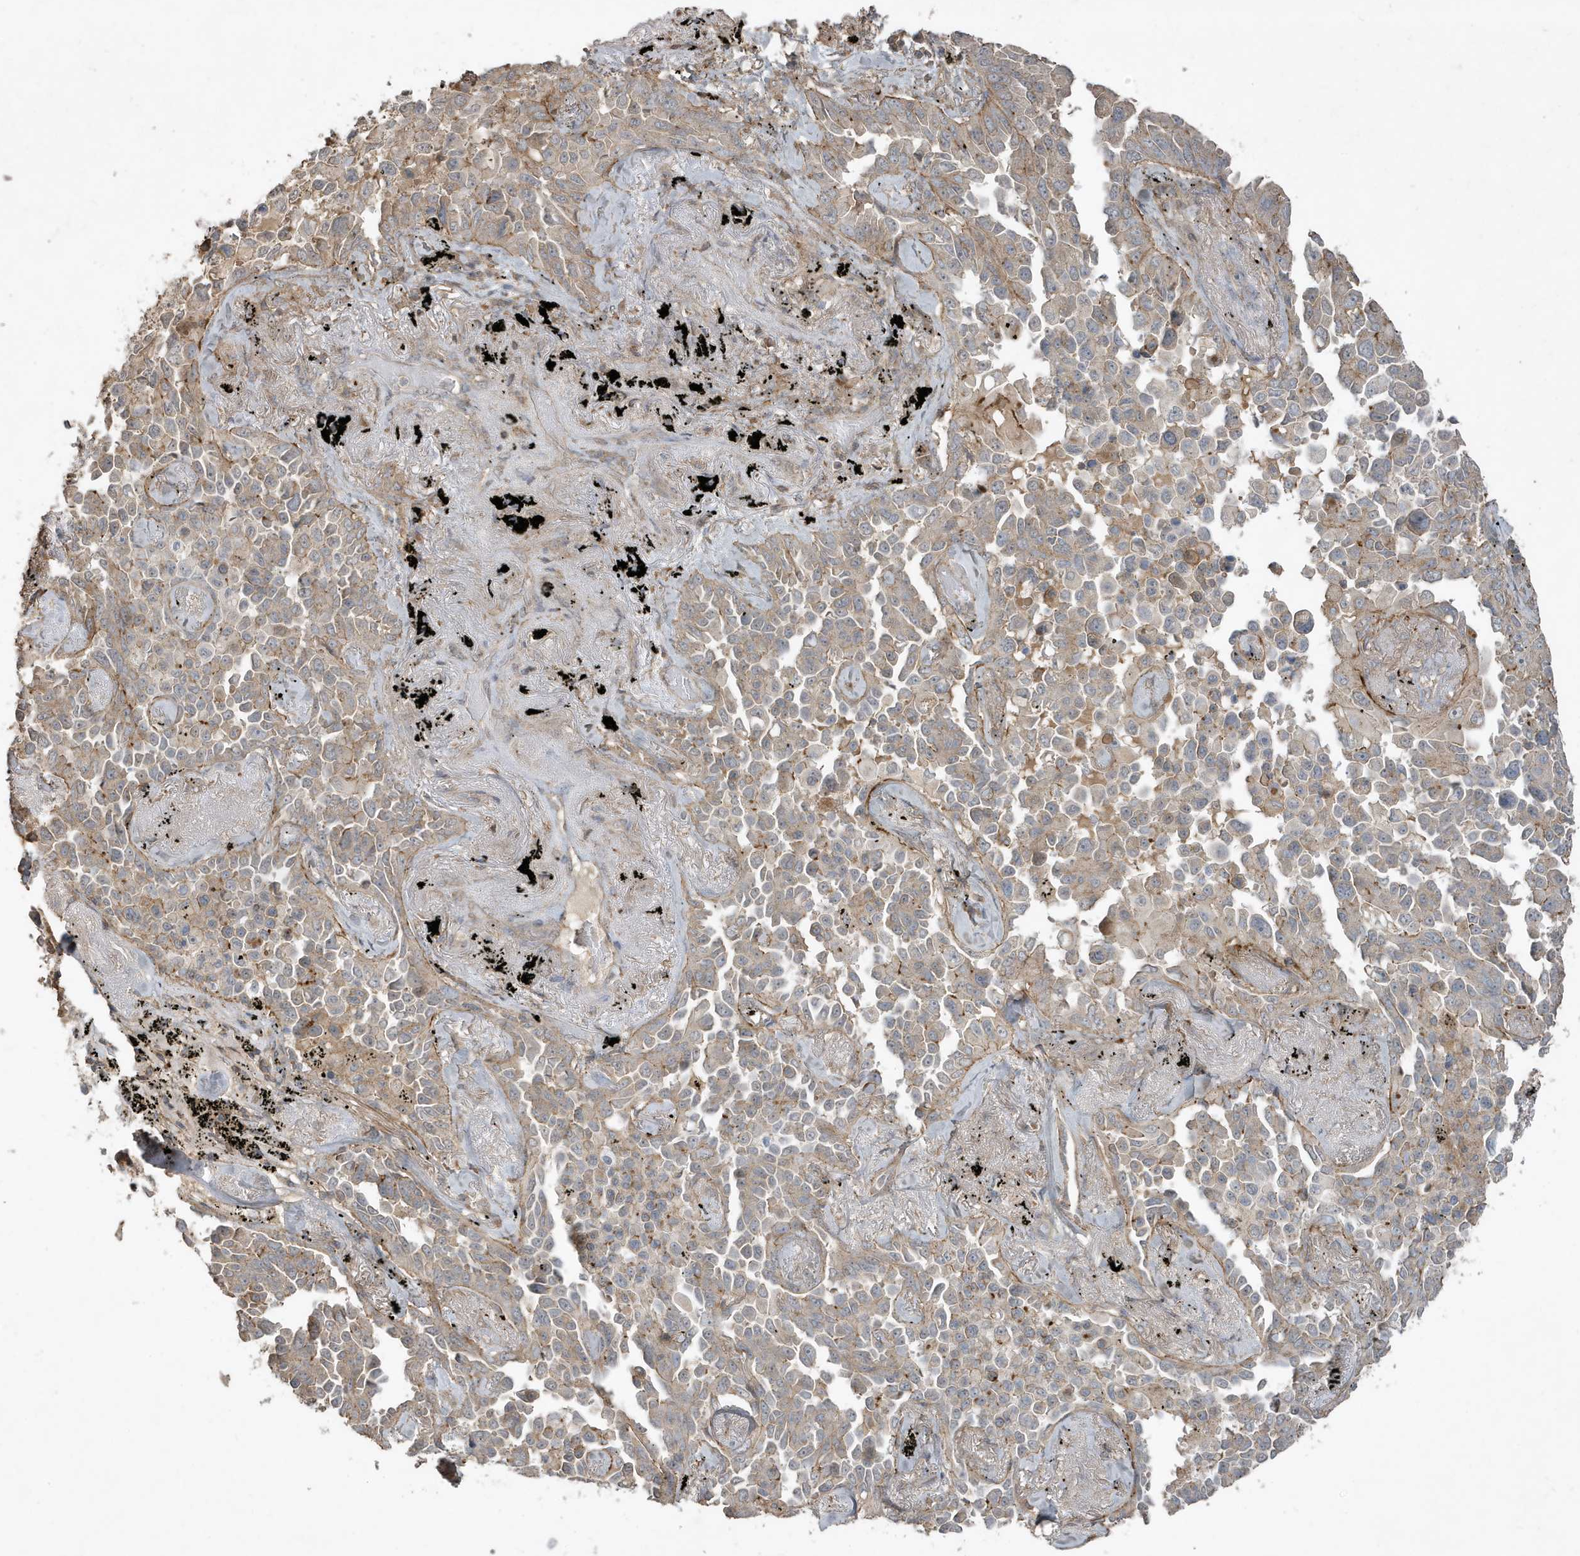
{"staining": {"intensity": "weak", "quantity": "25%-75%", "location": "cytoplasmic/membranous"}, "tissue": "lung cancer", "cell_type": "Tumor cells", "image_type": "cancer", "snomed": [{"axis": "morphology", "description": "Adenocarcinoma, NOS"}, {"axis": "topography", "description": "Lung"}], "caption": "IHC micrograph of adenocarcinoma (lung) stained for a protein (brown), which shows low levels of weak cytoplasmic/membranous staining in about 25%-75% of tumor cells.", "gene": "PRRT3", "patient": {"sex": "female", "age": 67}}